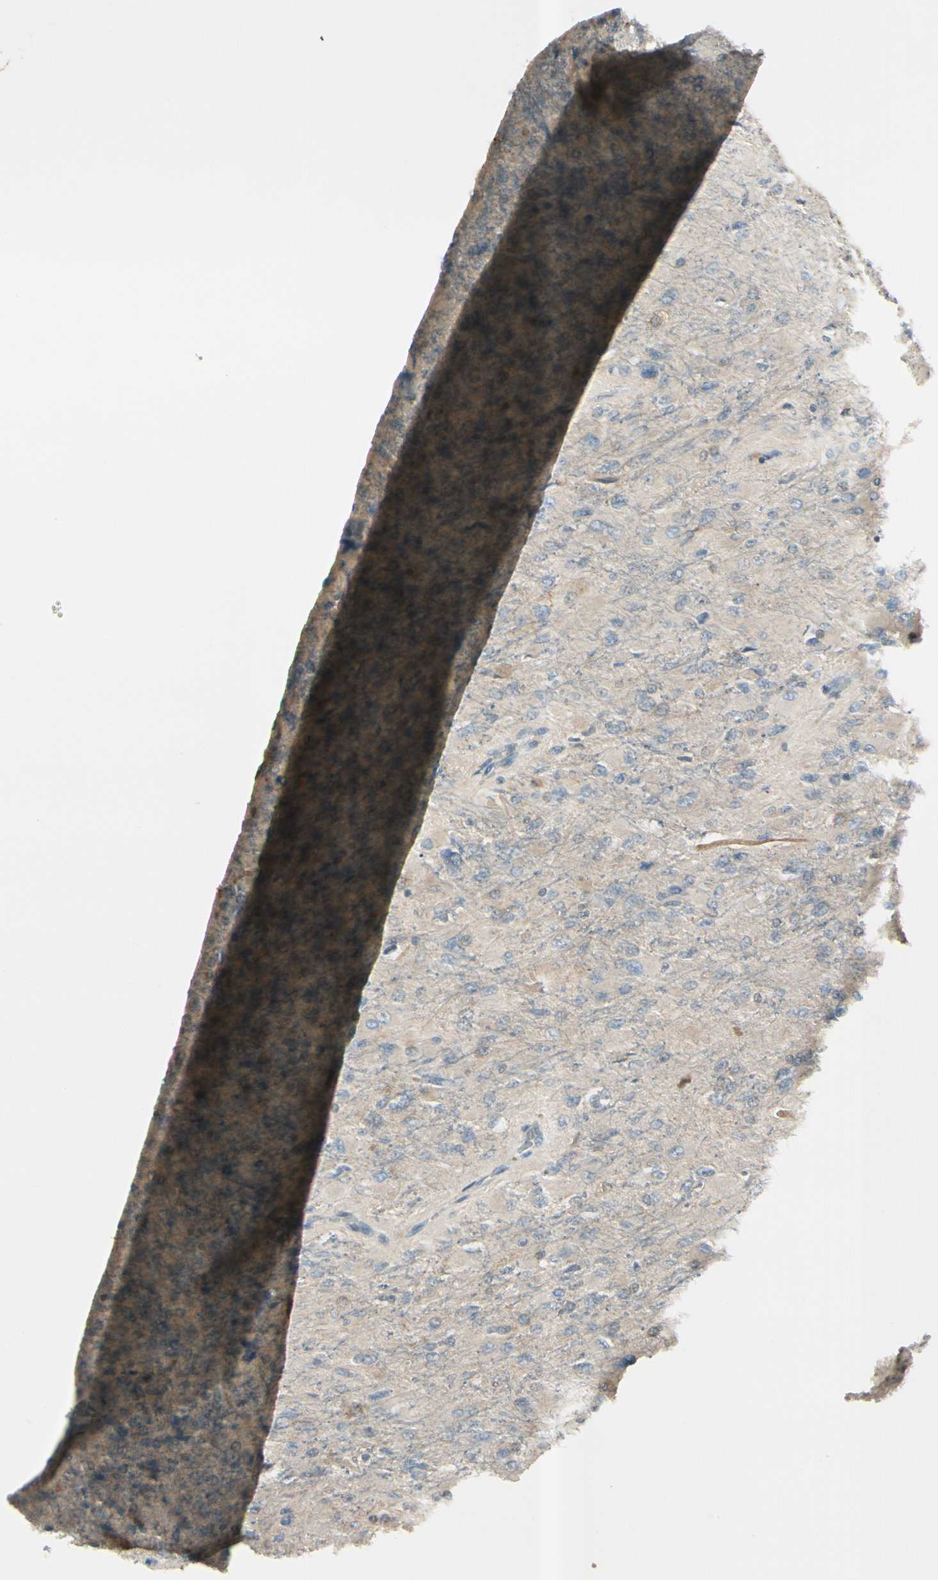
{"staining": {"intensity": "negative", "quantity": "none", "location": "none"}, "tissue": "glioma", "cell_type": "Tumor cells", "image_type": "cancer", "snomed": [{"axis": "morphology", "description": "Glioma, malignant, High grade"}, {"axis": "topography", "description": "Cerebral cortex"}], "caption": "Micrograph shows no significant protein expression in tumor cells of malignant glioma (high-grade).", "gene": "ICAM5", "patient": {"sex": "female", "age": 36}}